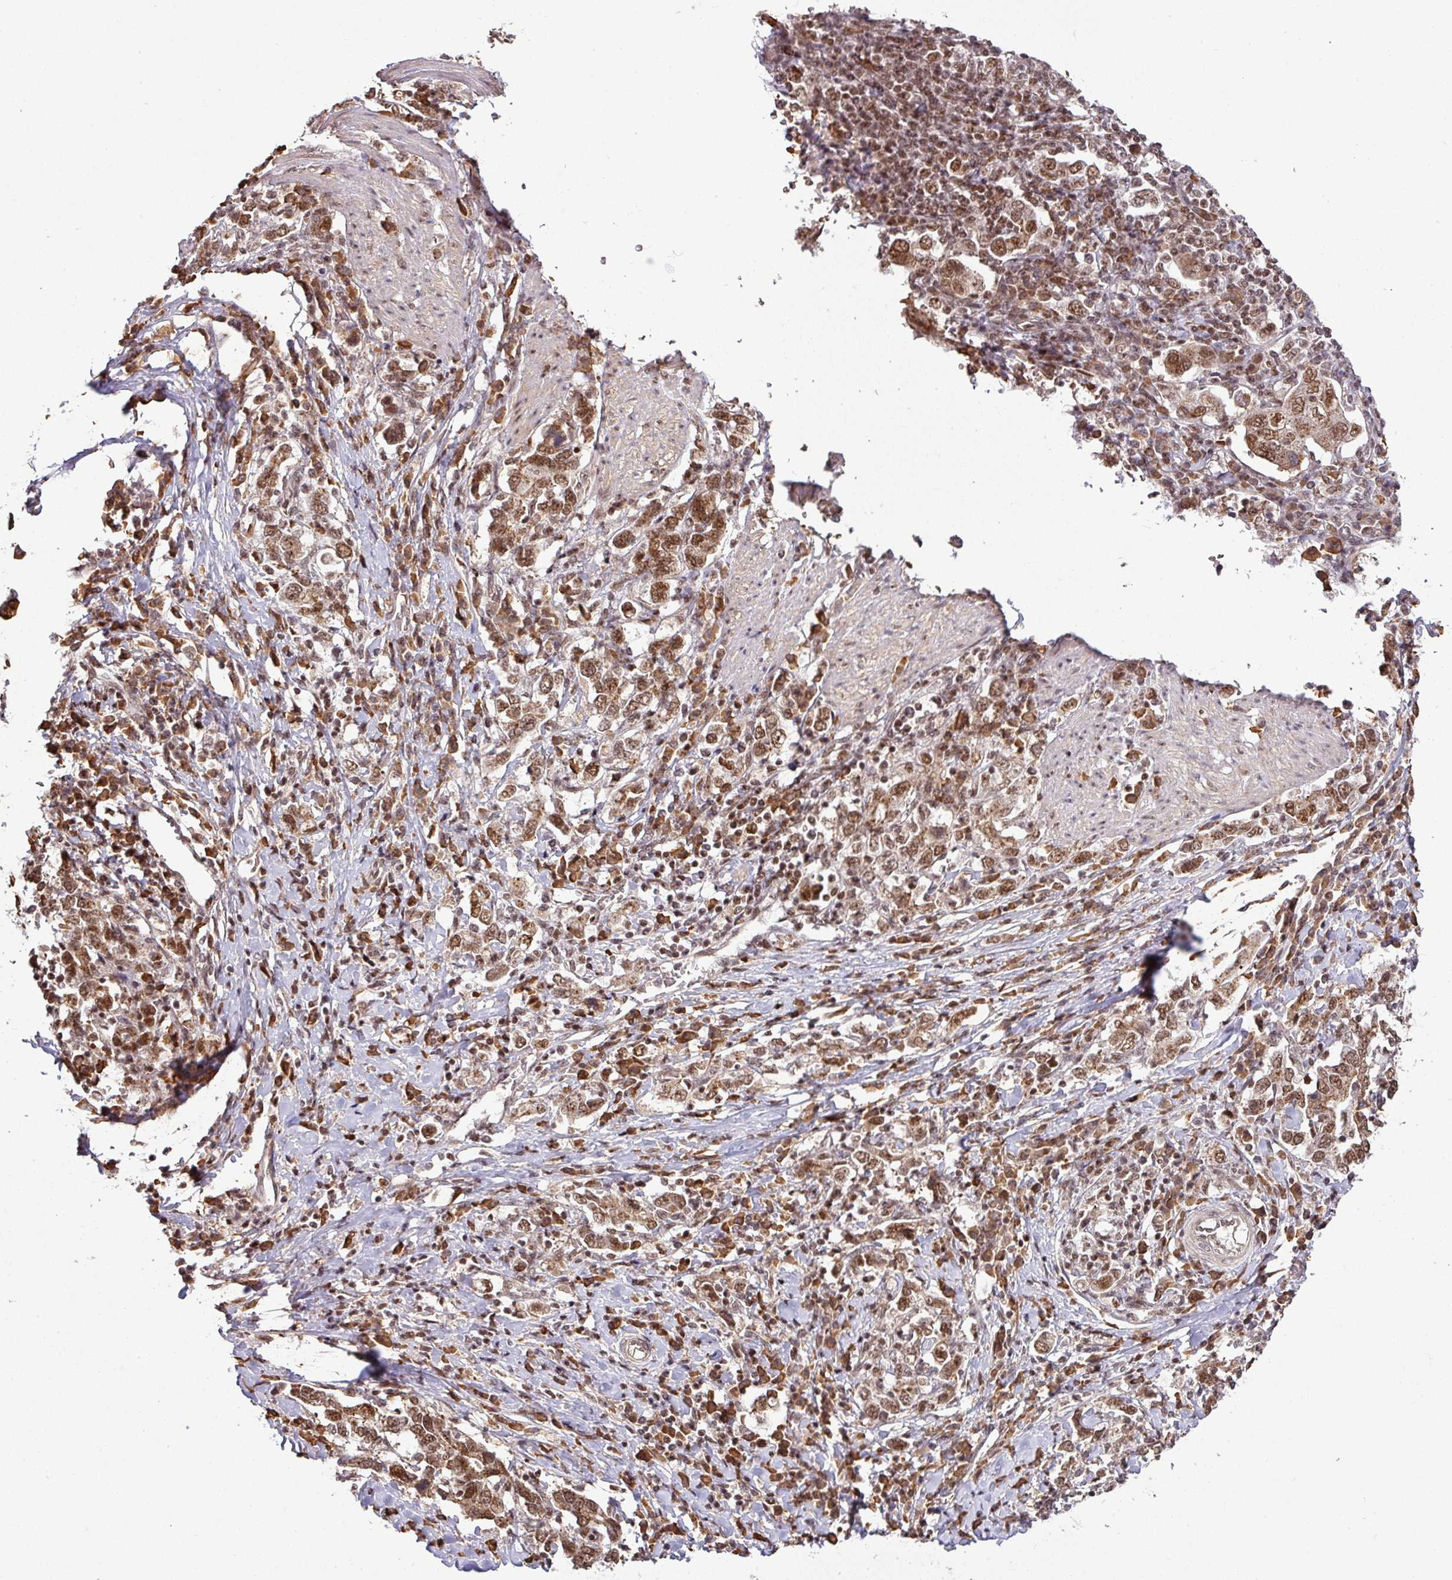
{"staining": {"intensity": "moderate", "quantity": ">75%", "location": "nuclear"}, "tissue": "stomach cancer", "cell_type": "Tumor cells", "image_type": "cancer", "snomed": [{"axis": "morphology", "description": "Adenocarcinoma, NOS"}, {"axis": "topography", "description": "Stomach, upper"}, {"axis": "topography", "description": "Stomach"}], "caption": "The immunohistochemical stain shows moderate nuclear positivity in tumor cells of stomach cancer (adenocarcinoma) tissue. (IHC, brightfield microscopy, high magnification).", "gene": "PHF23", "patient": {"sex": "male", "age": 62}}